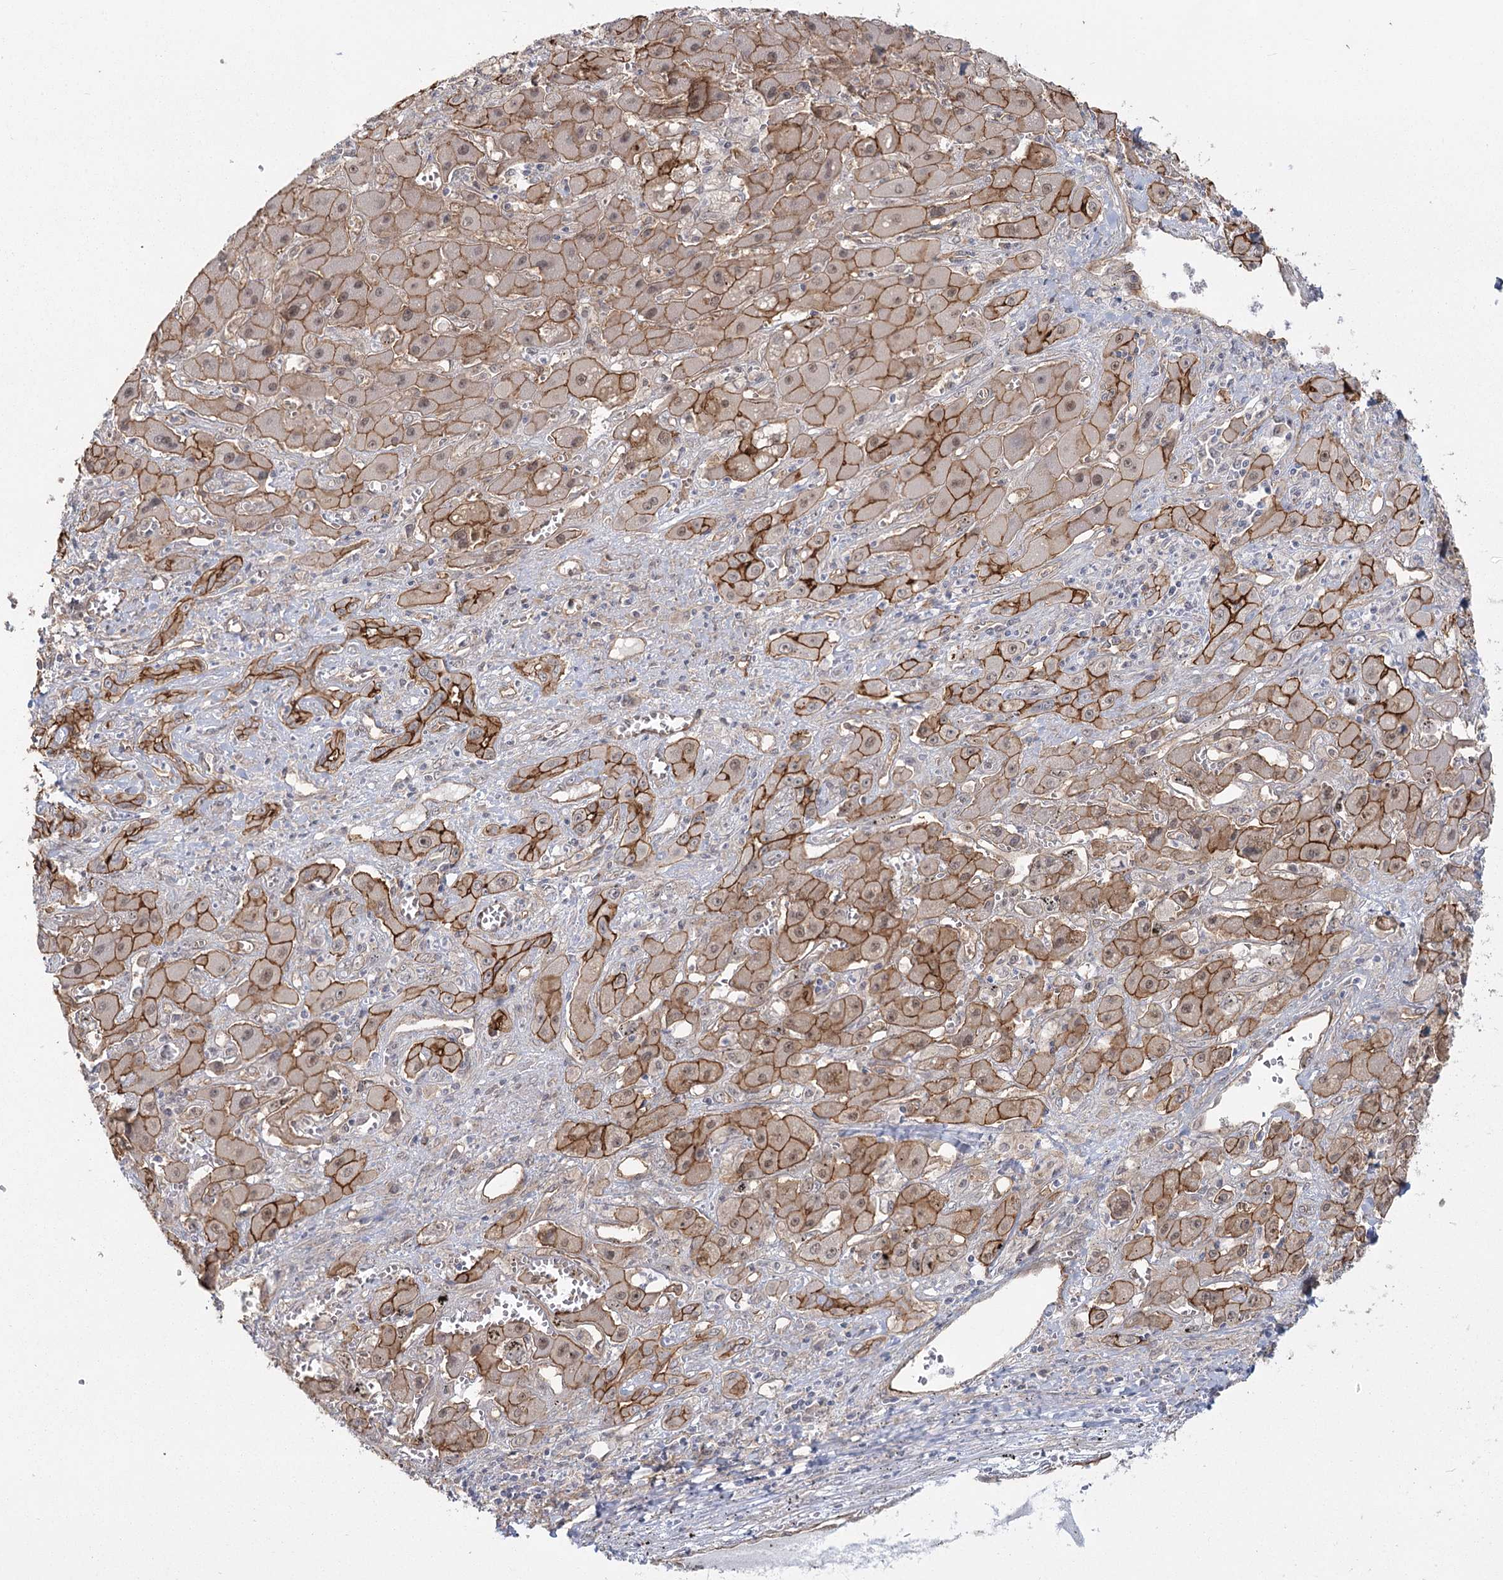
{"staining": {"intensity": "strong", "quantity": "25%-75%", "location": "cytoplasmic/membranous"}, "tissue": "liver cancer", "cell_type": "Tumor cells", "image_type": "cancer", "snomed": [{"axis": "morphology", "description": "Cholangiocarcinoma"}, {"axis": "topography", "description": "Liver"}], "caption": "A micrograph showing strong cytoplasmic/membranous expression in about 25%-75% of tumor cells in cholangiocarcinoma (liver), as visualized by brown immunohistochemical staining.", "gene": "RPP14", "patient": {"sex": "male", "age": 67}}